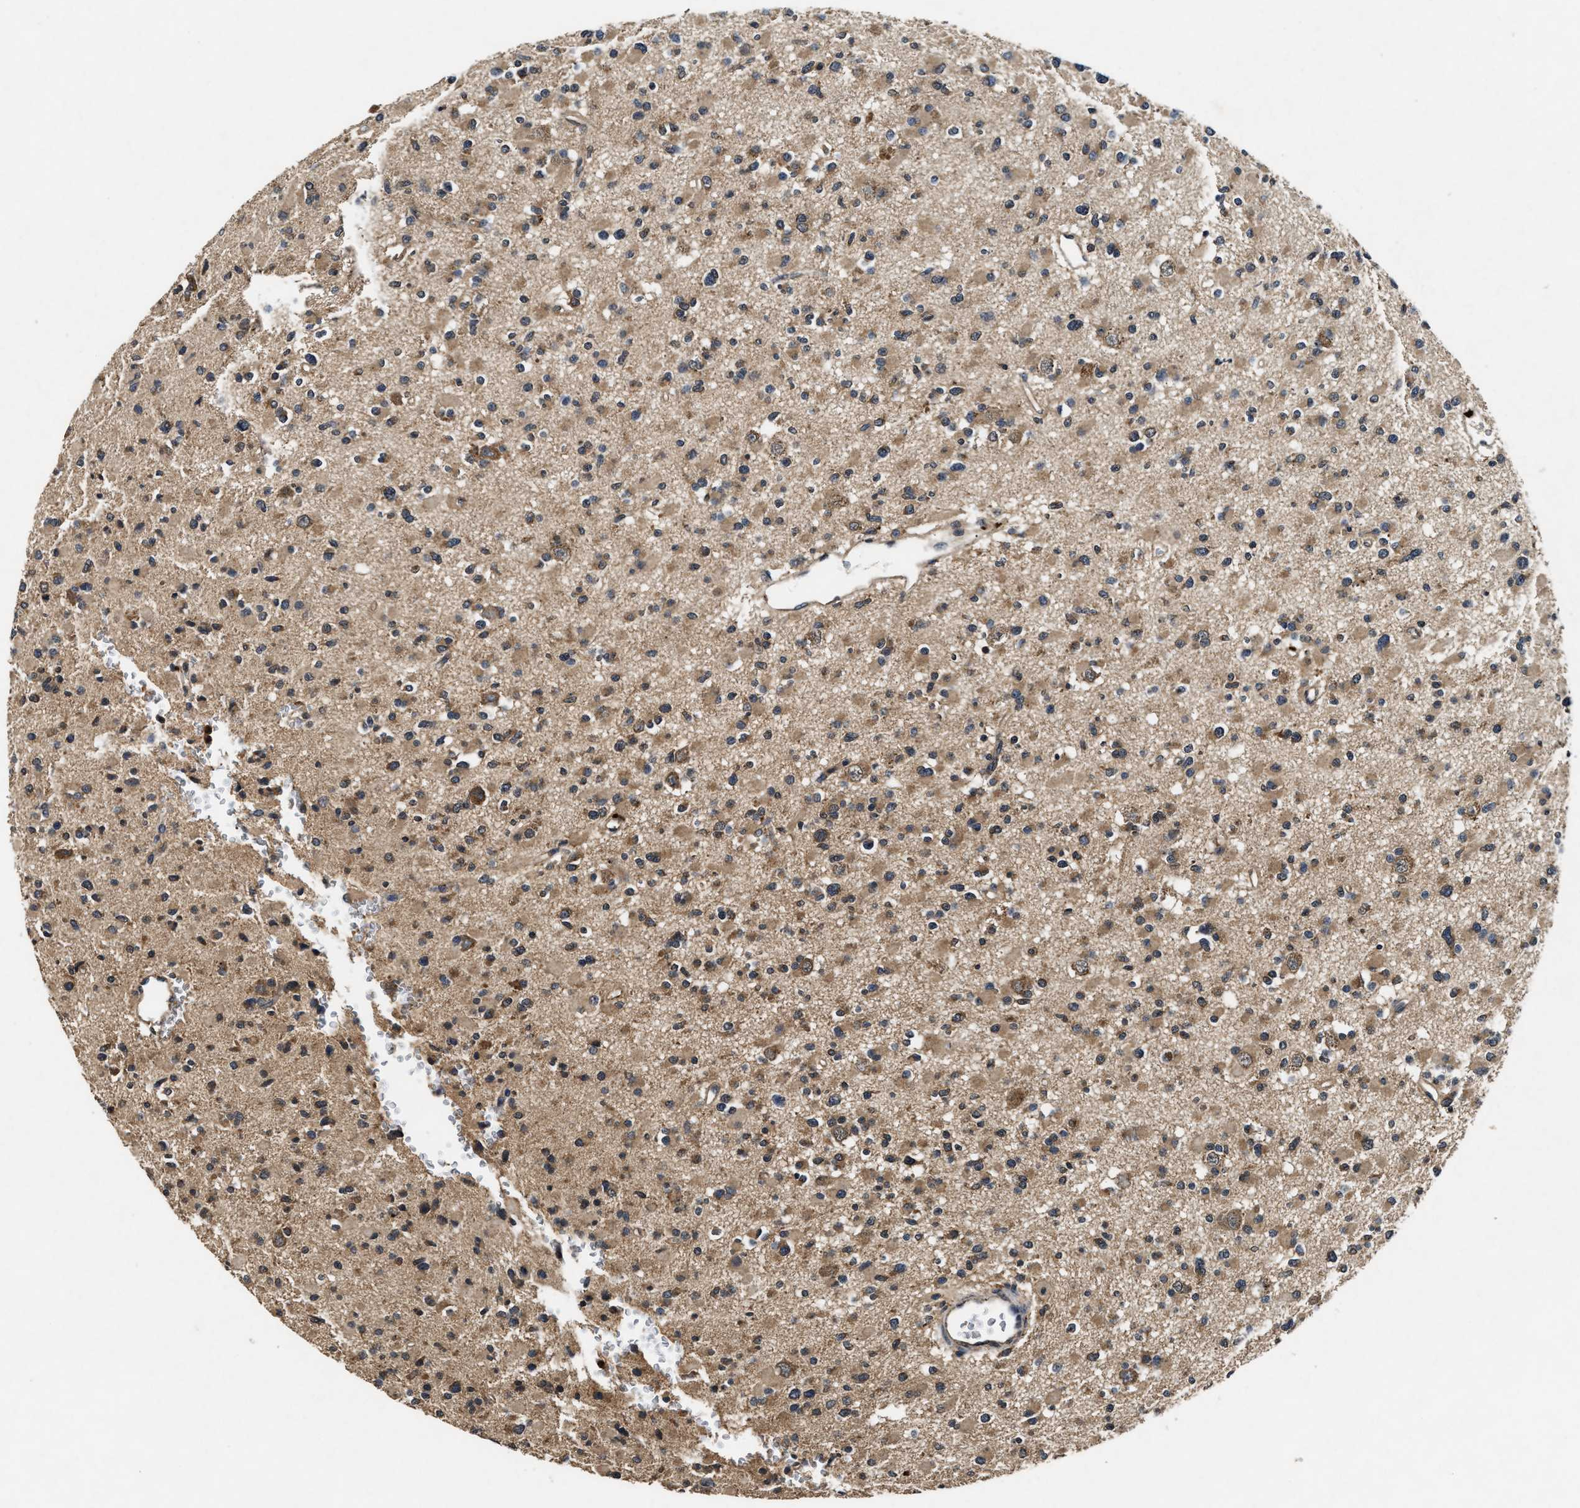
{"staining": {"intensity": "moderate", "quantity": ">75%", "location": "cytoplasmic/membranous"}, "tissue": "glioma", "cell_type": "Tumor cells", "image_type": "cancer", "snomed": [{"axis": "morphology", "description": "Glioma, malignant, Low grade"}, {"axis": "topography", "description": "Brain"}], "caption": "High-magnification brightfield microscopy of malignant glioma (low-grade) stained with DAB (brown) and counterstained with hematoxylin (blue). tumor cells exhibit moderate cytoplasmic/membranous positivity is appreciated in about>75% of cells.", "gene": "PDAP1", "patient": {"sex": "female", "age": 22}}